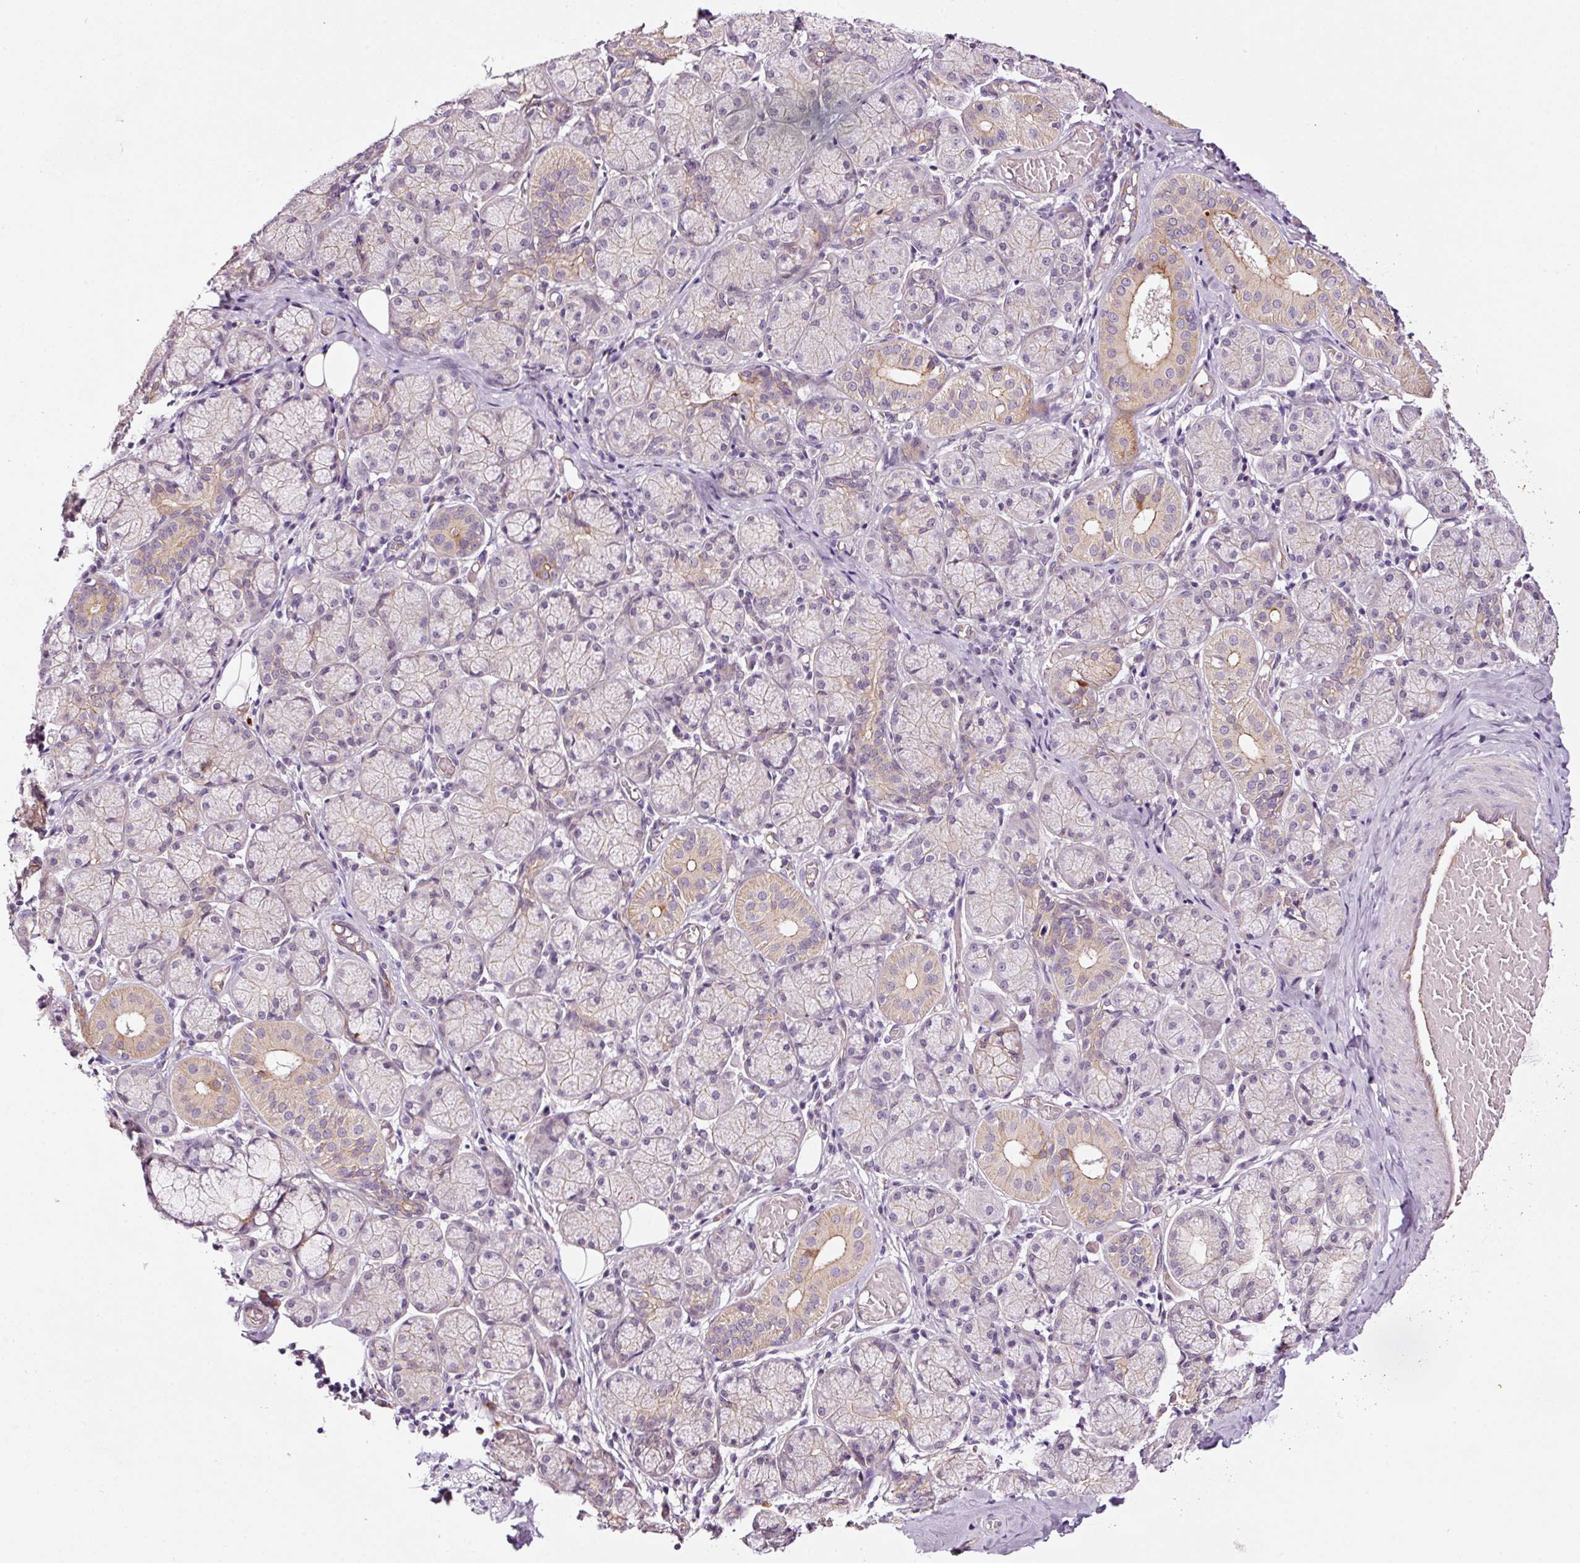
{"staining": {"intensity": "negative", "quantity": "none", "location": "none"}, "tissue": "adipose tissue", "cell_type": "Adipocytes", "image_type": "normal", "snomed": [{"axis": "morphology", "description": "Normal tissue, NOS"}, {"axis": "topography", "description": "Salivary gland"}, {"axis": "topography", "description": "Peripheral nerve tissue"}], "caption": "This is a micrograph of immunohistochemistry staining of benign adipose tissue, which shows no staining in adipocytes.", "gene": "ABCB4", "patient": {"sex": "female", "age": 24}}